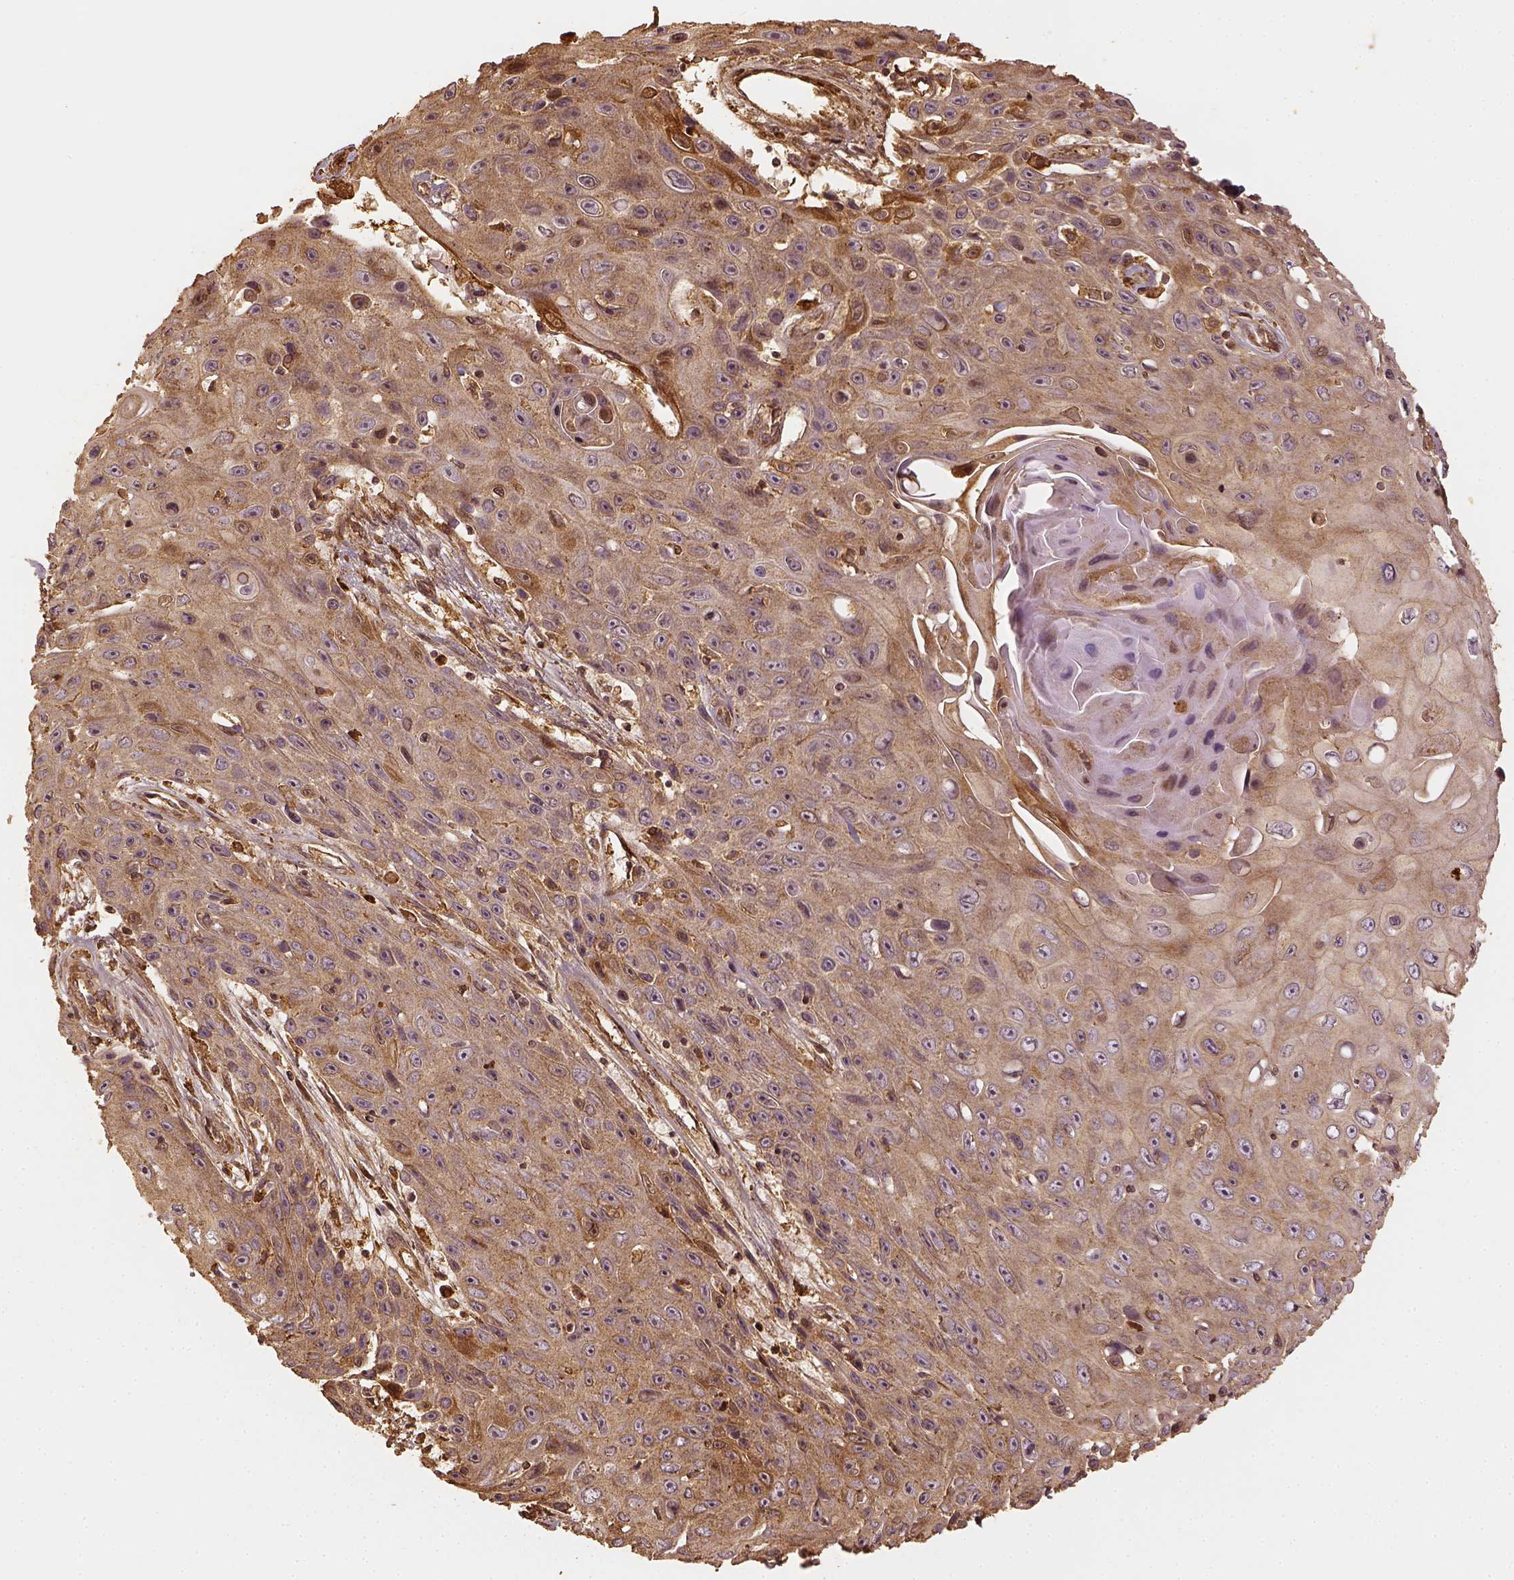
{"staining": {"intensity": "moderate", "quantity": "25%-75%", "location": "cytoplasmic/membranous"}, "tissue": "skin cancer", "cell_type": "Tumor cells", "image_type": "cancer", "snomed": [{"axis": "morphology", "description": "Squamous cell carcinoma, NOS"}, {"axis": "topography", "description": "Skin"}], "caption": "DAB (3,3'-diaminobenzidine) immunohistochemical staining of skin cancer shows moderate cytoplasmic/membranous protein expression in approximately 25%-75% of tumor cells.", "gene": "VEGFA", "patient": {"sex": "male", "age": 82}}